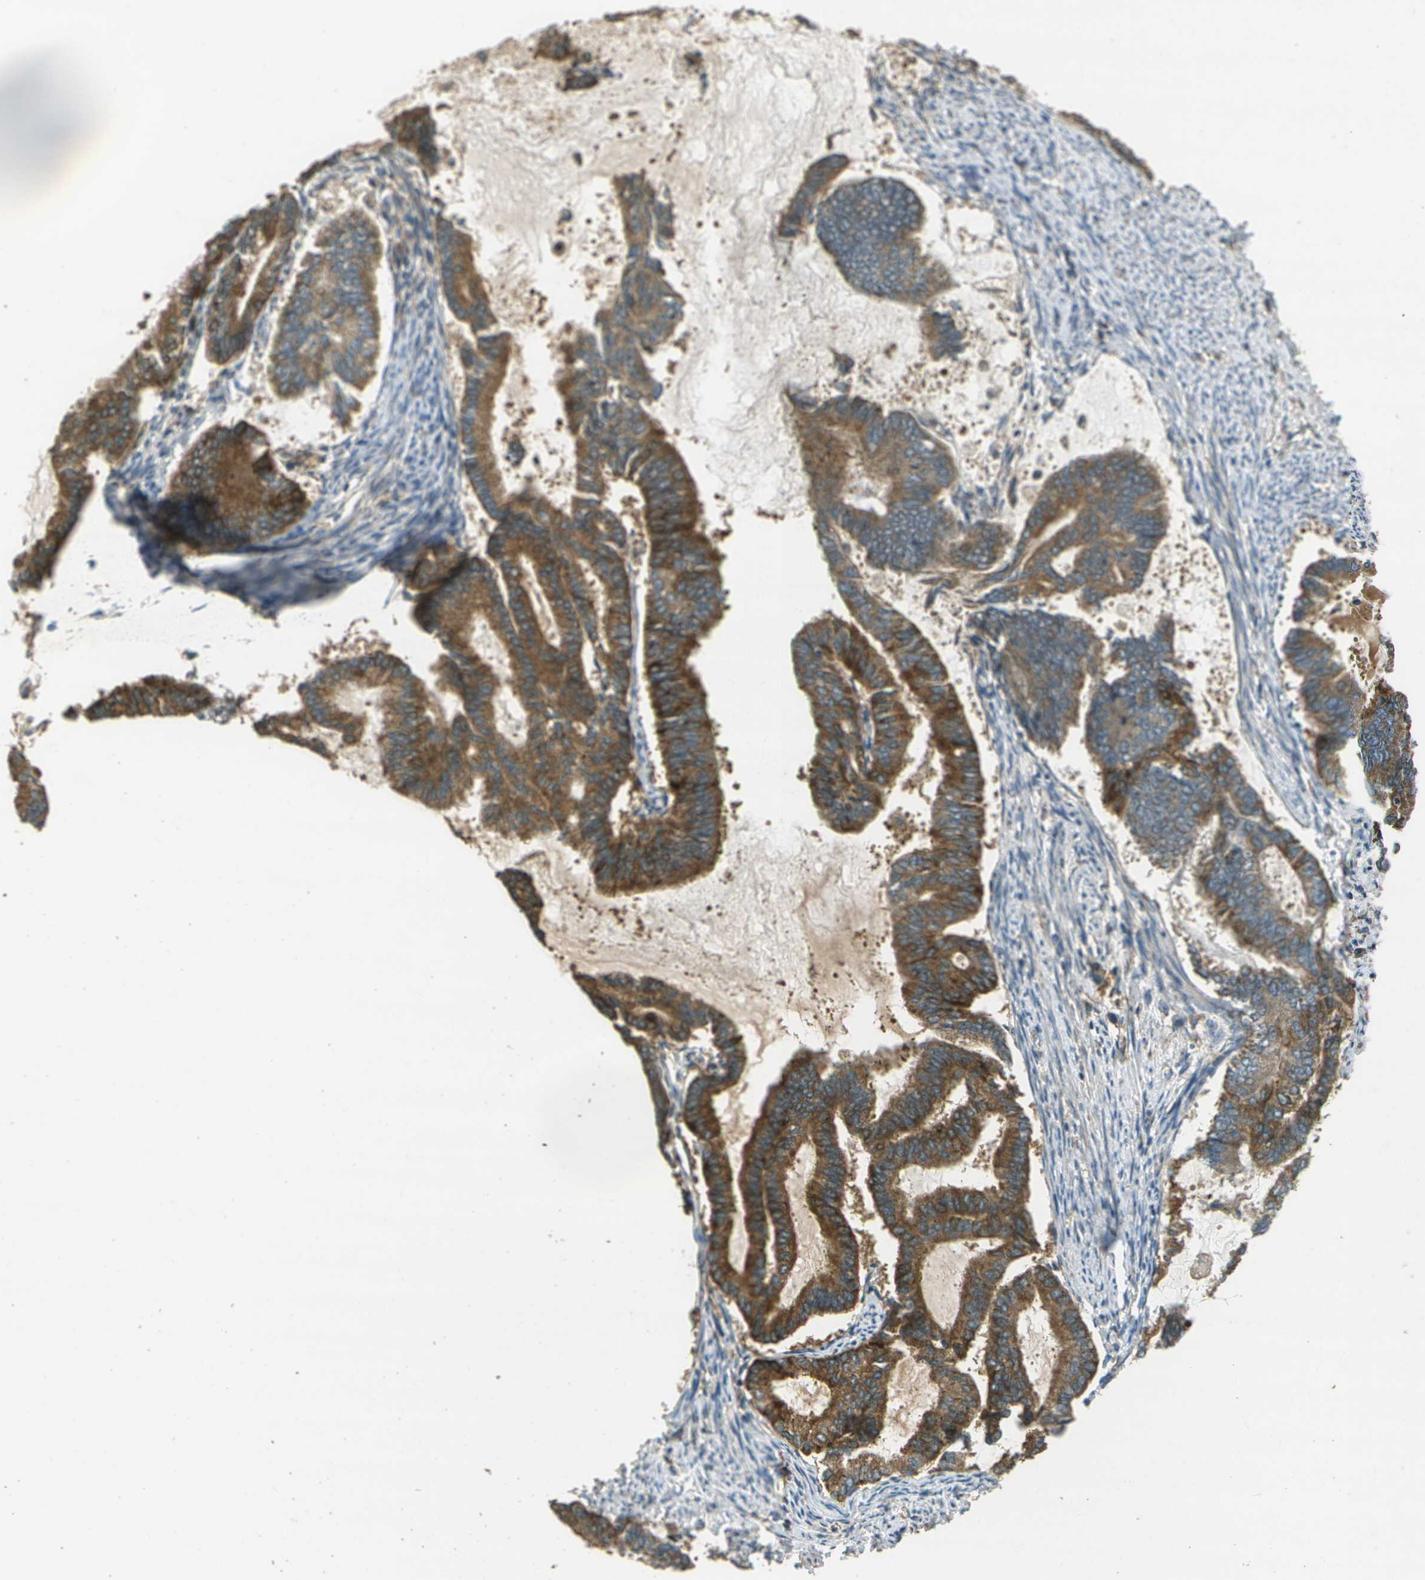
{"staining": {"intensity": "moderate", "quantity": ">75%", "location": "cytoplasmic/membranous"}, "tissue": "endometrial cancer", "cell_type": "Tumor cells", "image_type": "cancer", "snomed": [{"axis": "morphology", "description": "Adenocarcinoma, NOS"}, {"axis": "topography", "description": "Endometrium"}], "caption": "This is a histology image of immunohistochemistry (IHC) staining of endometrial cancer, which shows moderate staining in the cytoplasmic/membranous of tumor cells.", "gene": "HFE", "patient": {"sex": "female", "age": 86}}